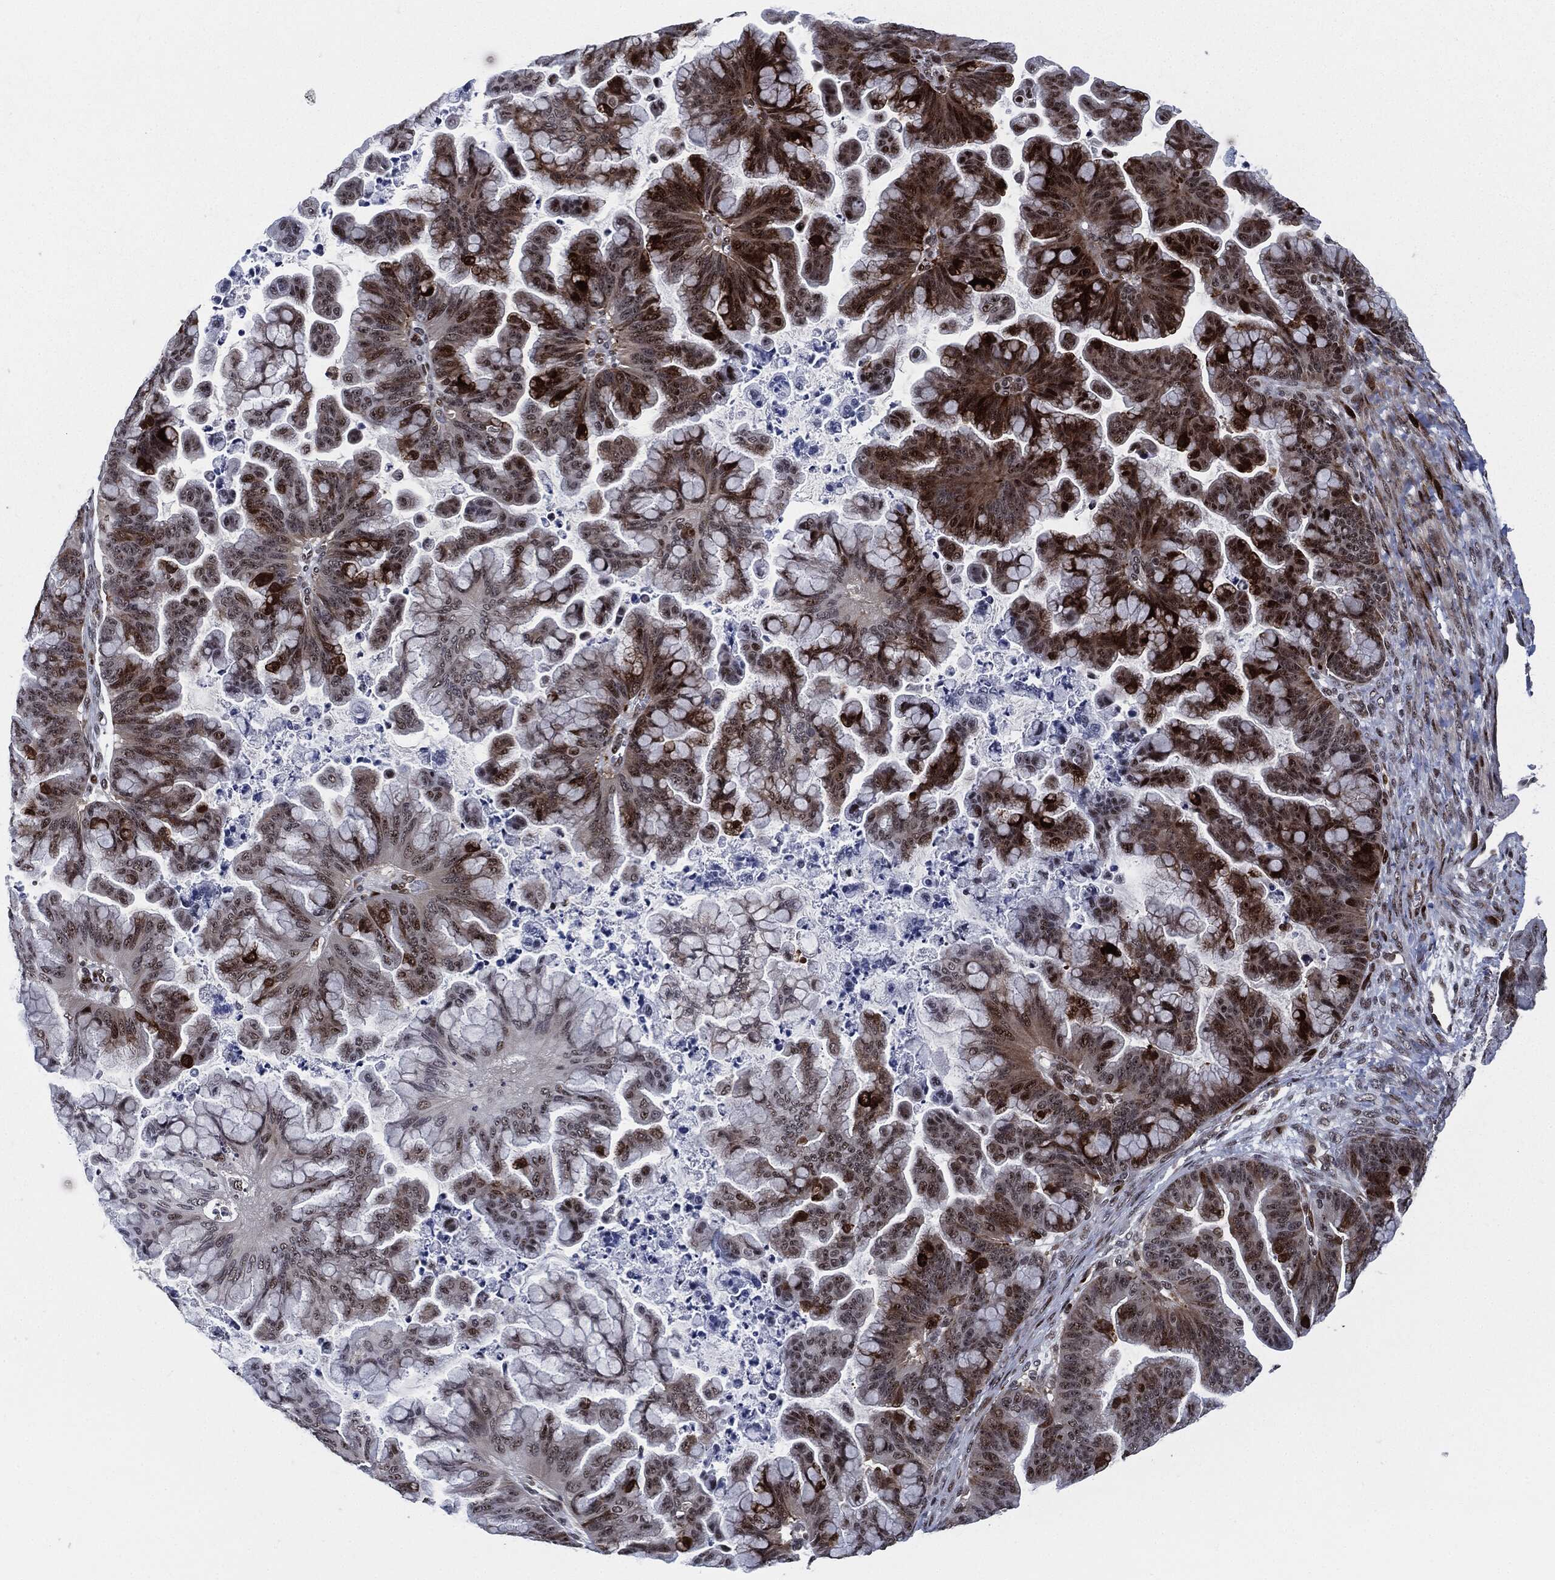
{"staining": {"intensity": "strong", "quantity": "25%-75%", "location": "cytoplasmic/membranous,nuclear"}, "tissue": "ovarian cancer", "cell_type": "Tumor cells", "image_type": "cancer", "snomed": [{"axis": "morphology", "description": "Cystadenocarcinoma, mucinous, NOS"}, {"axis": "topography", "description": "Ovary"}], "caption": "Ovarian cancer (mucinous cystadenocarcinoma) stained with DAB (3,3'-diaminobenzidine) immunohistochemistry displays high levels of strong cytoplasmic/membranous and nuclear positivity in about 25%-75% of tumor cells.", "gene": "AKT2", "patient": {"sex": "female", "age": 67}}